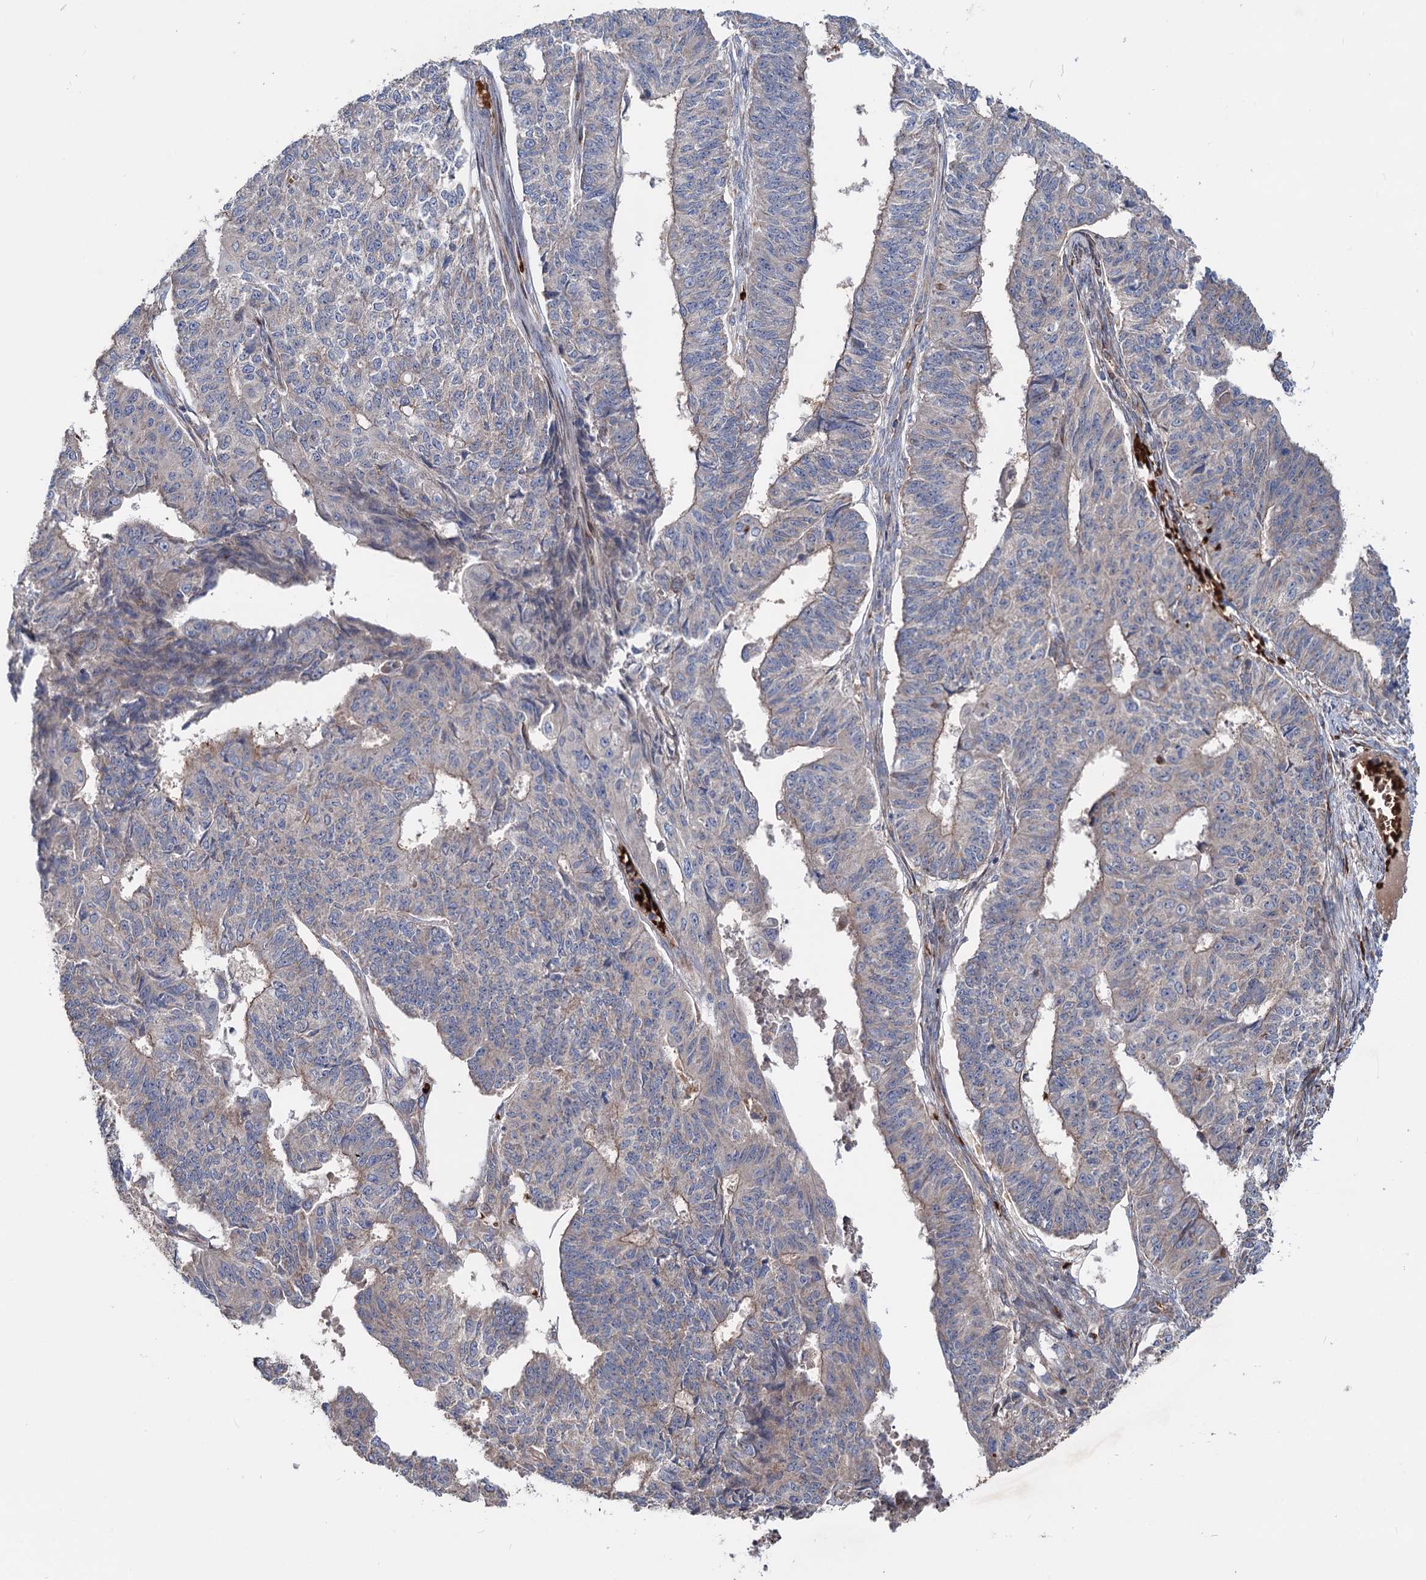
{"staining": {"intensity": "weak", "quantity": "<25%", "location": "cytoplasmic/membranous"}, "tissue": "endometrial cancer", "cell_type": "Tumor cells", "image_type": "cancer", "snomed": [{"axis": "morphology", "description": "Adenocarcinoma, NOS"}, {"axis": "topography", "description": "Endometrium"}], "caption": "This photomicrograph is of endometrial cancer stained with IHC to label a protein in brown with the nuclei are counter-stained blue. There is no expression in tumor cells.", "gene": "PTDSS2", "patient": {"sex": "female", "age": 32}}